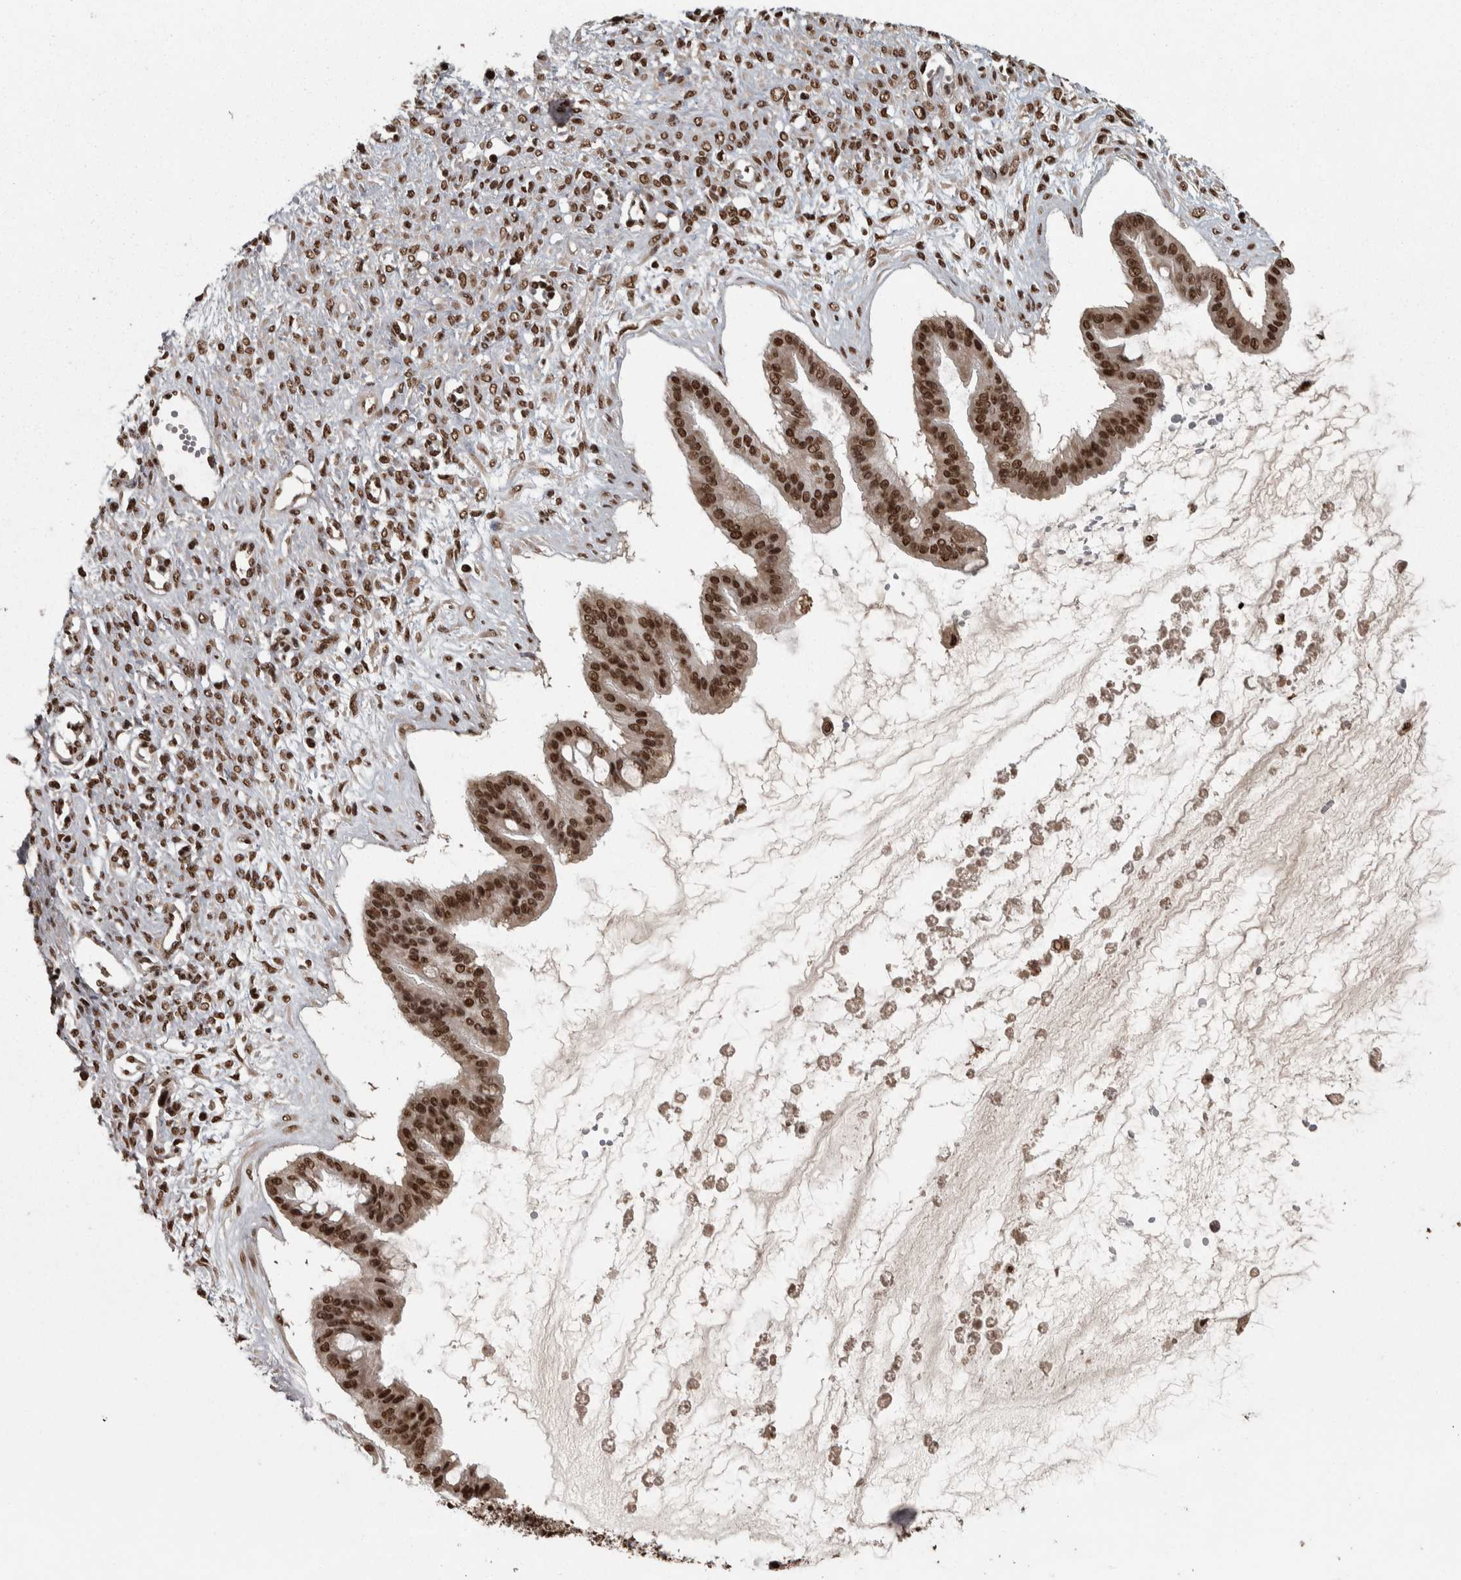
{"staining": {"intensity": "strong", "quantity": ">75%", "location": "nuclear"}, "tissue": "ovarian cancer", "cell_type": "Tumor cells", "image_type": "cancer", "snomed": [{"axis": "morphology", "description": "Cystadenocarcinoma, mucinous, NOS"}, {"axis": "topography", "description": "Ovary"}], "caption": "DAB (3,3'-diaminobenzidine) immunohistochemical staining of human ovarian cancer exhibits strong nuclear protein staining in about >75% of tumor cells.", "gene": "ZFHX4", "patient": {"sex": "female", "age": 73}}